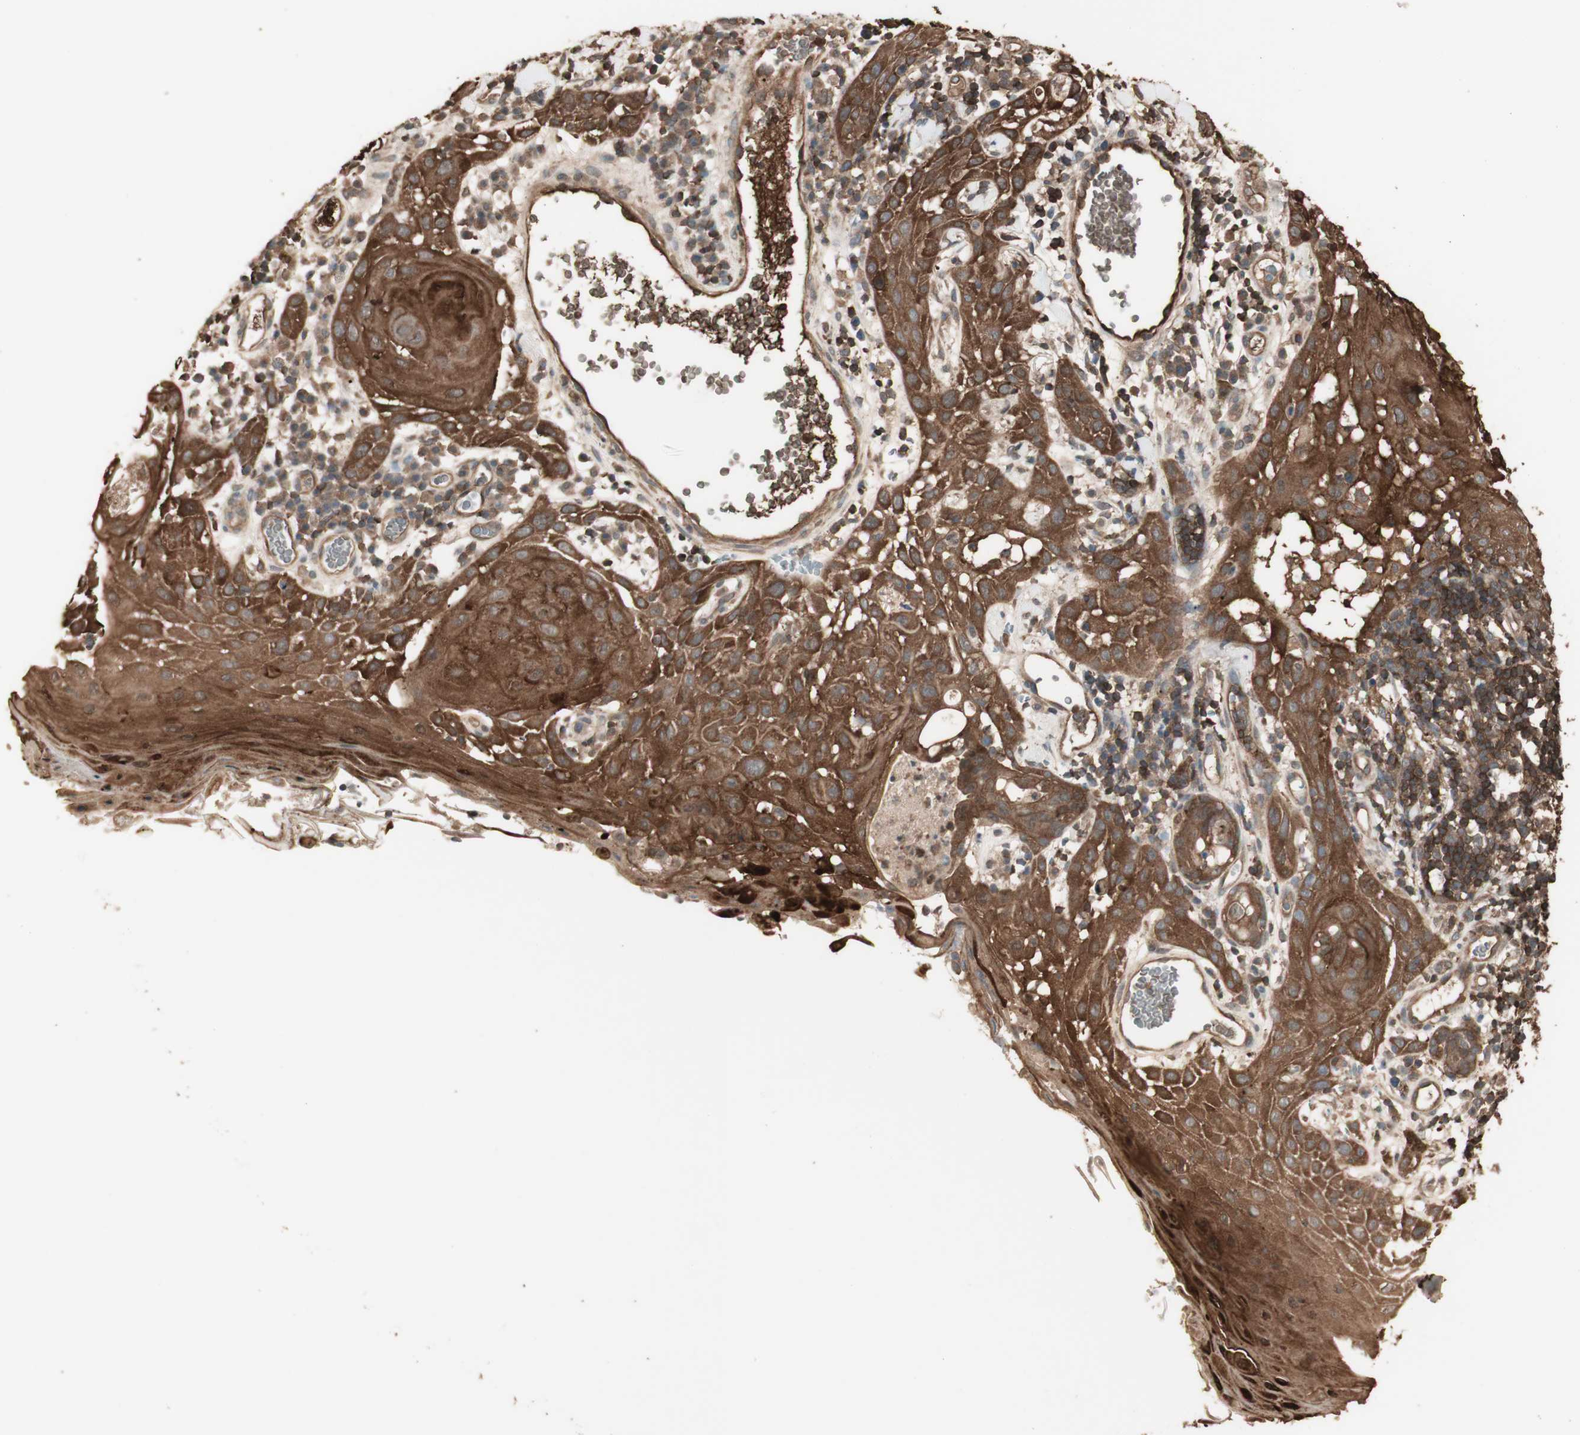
{"staining": {"intensity": "strong", "quantity": ">75%", "location": "cytoplasmic/membranous"}, "tissue": "skin cancer", "cell_type": "Tumor cells", "image_type": "cancer", "snomed": [{"axis": "morphology", "description": "Squamous cell carcinoma, NOS"}, {"axis": "topography", "description": "Skin"}], "caption": "Immunohistochemical staining of human skin cancer demonstrates strong cytoplasmic/membranous protein positivity in approximately >75% of tumor cells. The protein is stained brown, and the nuclei are stained in blue (DAB (3,3'-diaminobenzidine) IHC with brightfield microscopy, high magnification).", "gene": "YWHAB", "patient": {"sex": "male", "age": 24}}